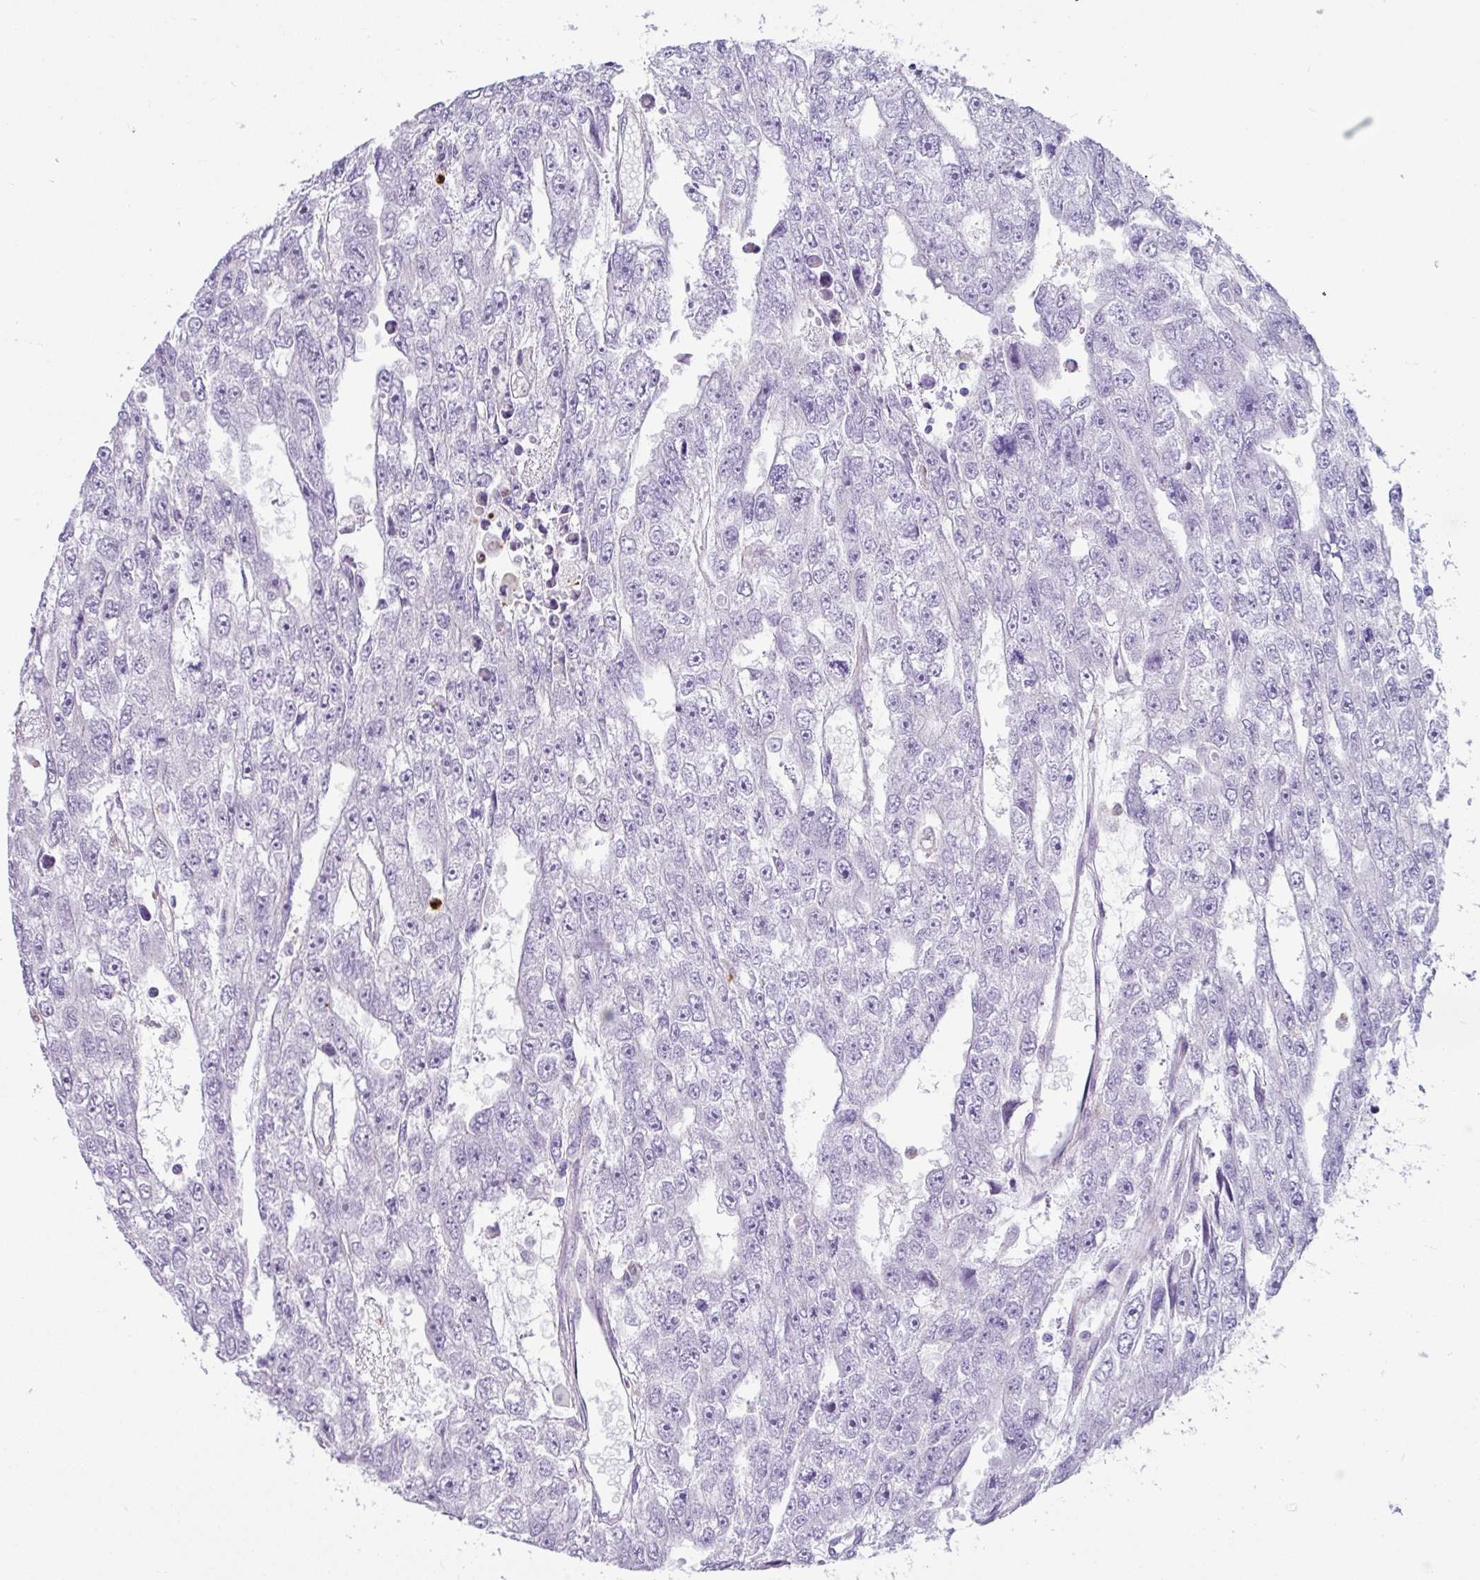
{"staining": {"intensity": "negative", "quantity": "none", "location": "none"}, "tissue": "testis cancer", "cell_type": "Tumor cells", "image_type": "cancer", "snomed": [{"axis": "morphology", "description": "Carcinoma, Embryonal, NOS"}, {"axis": "topography", "description": "Testis"}], "caption": "An immunohistochemistry histopathology image of testis embryonal carcinoma is shown. There is no staining in tumor cells of testis embryonal carcinoma.", "gene": "SH2D3C", "patient": {"sex": "male", "age": 20}}